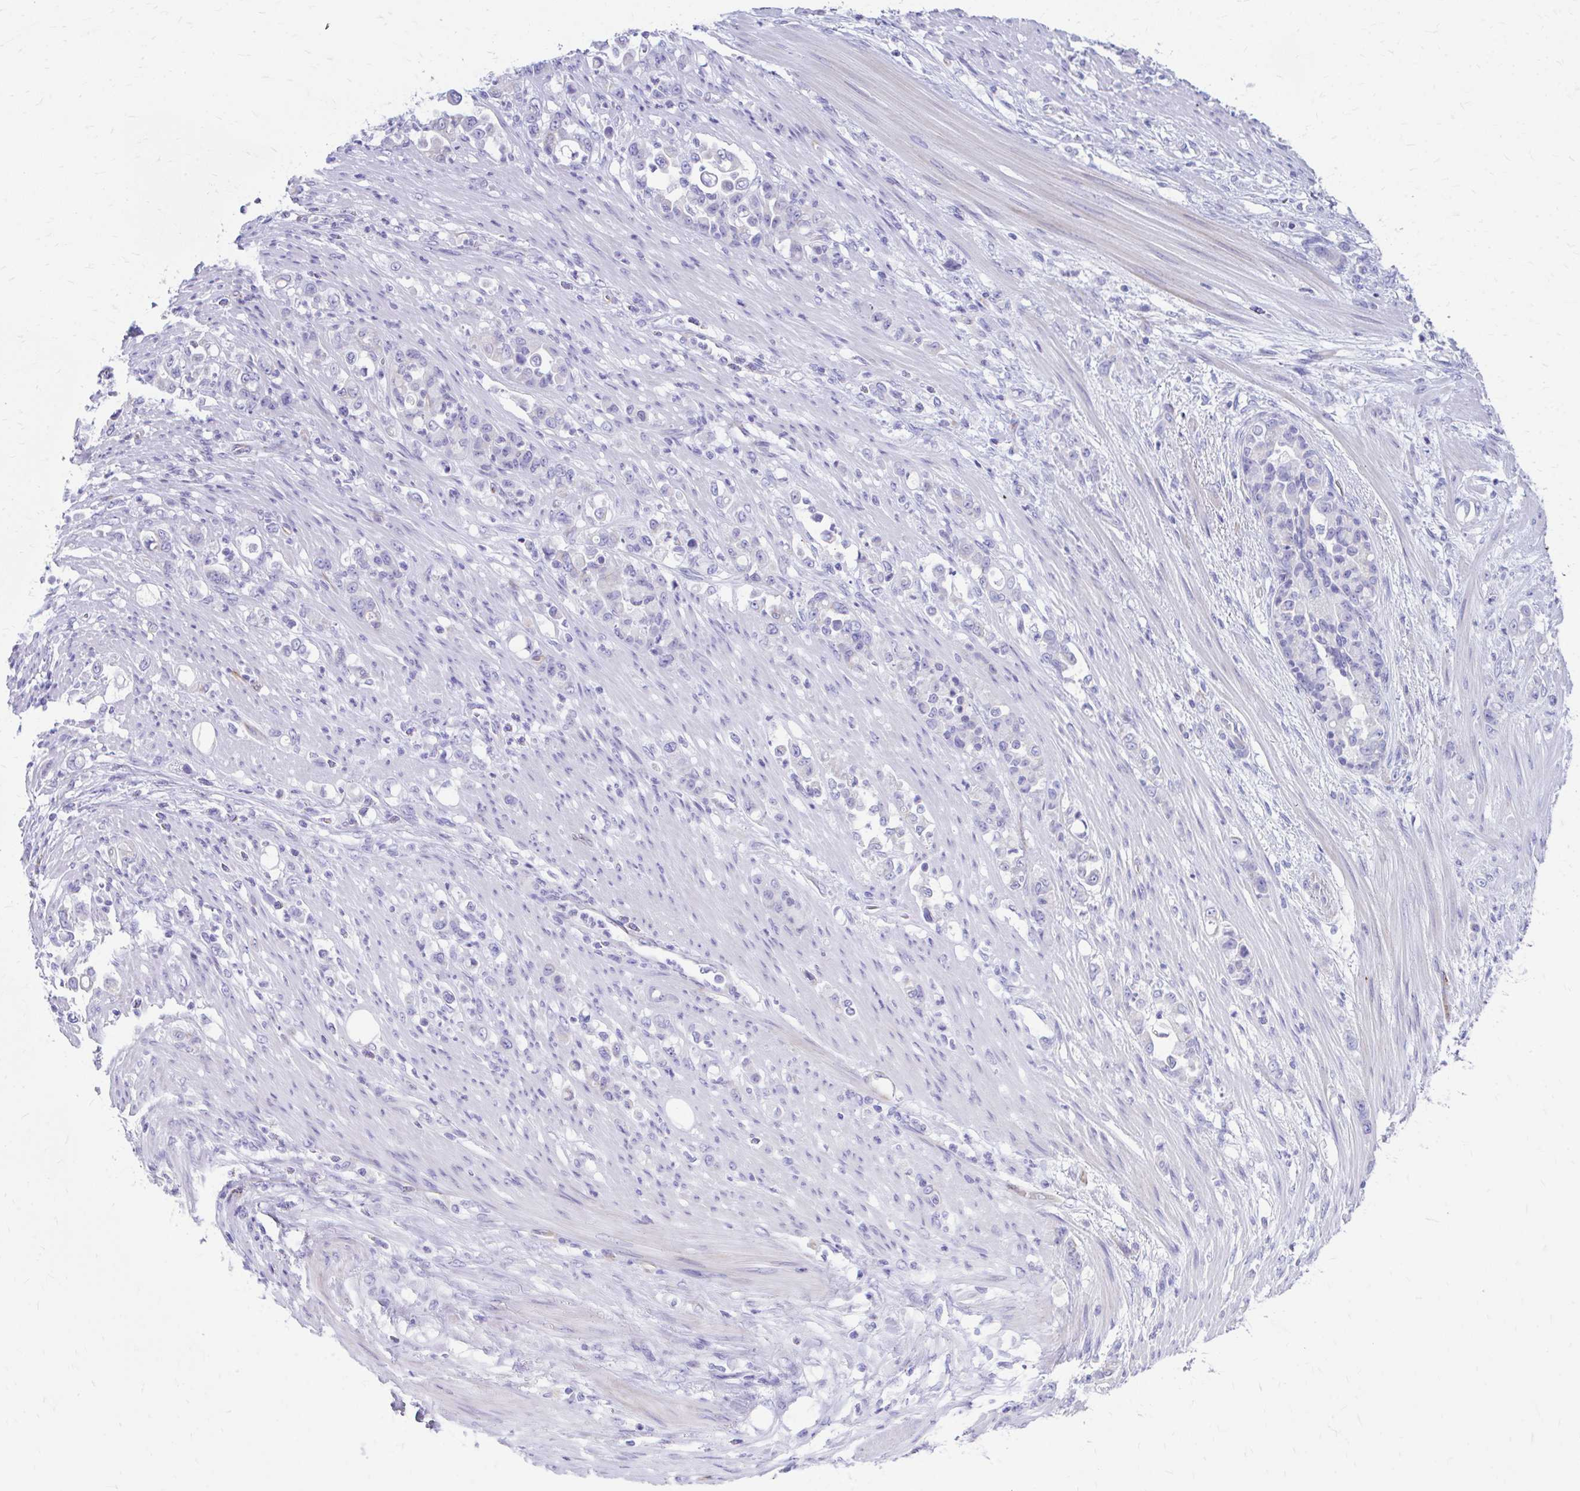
{"staining": {"intensity": "negative", "quantity": "none", "location": "none"}, "tissue": "stomach cancer", "cell_type": "Tumor cells", "image_type": "cancer", "snomed": [{"axis": "morphology", "description": "Normal tissue, NOS"}, {"axis": "morphology", "description": "Adenocarcinoma, NOS"}, {"axis": "topography", "description": "Stomach"}], "caption": "There is no significant expression in tumor cells of stomach cancer (adenocarcinoma). (DAB IHC with hematoxylin counter stain).", "gene": "KRIT1", "patient": {"sex": "female", "age": 79}}